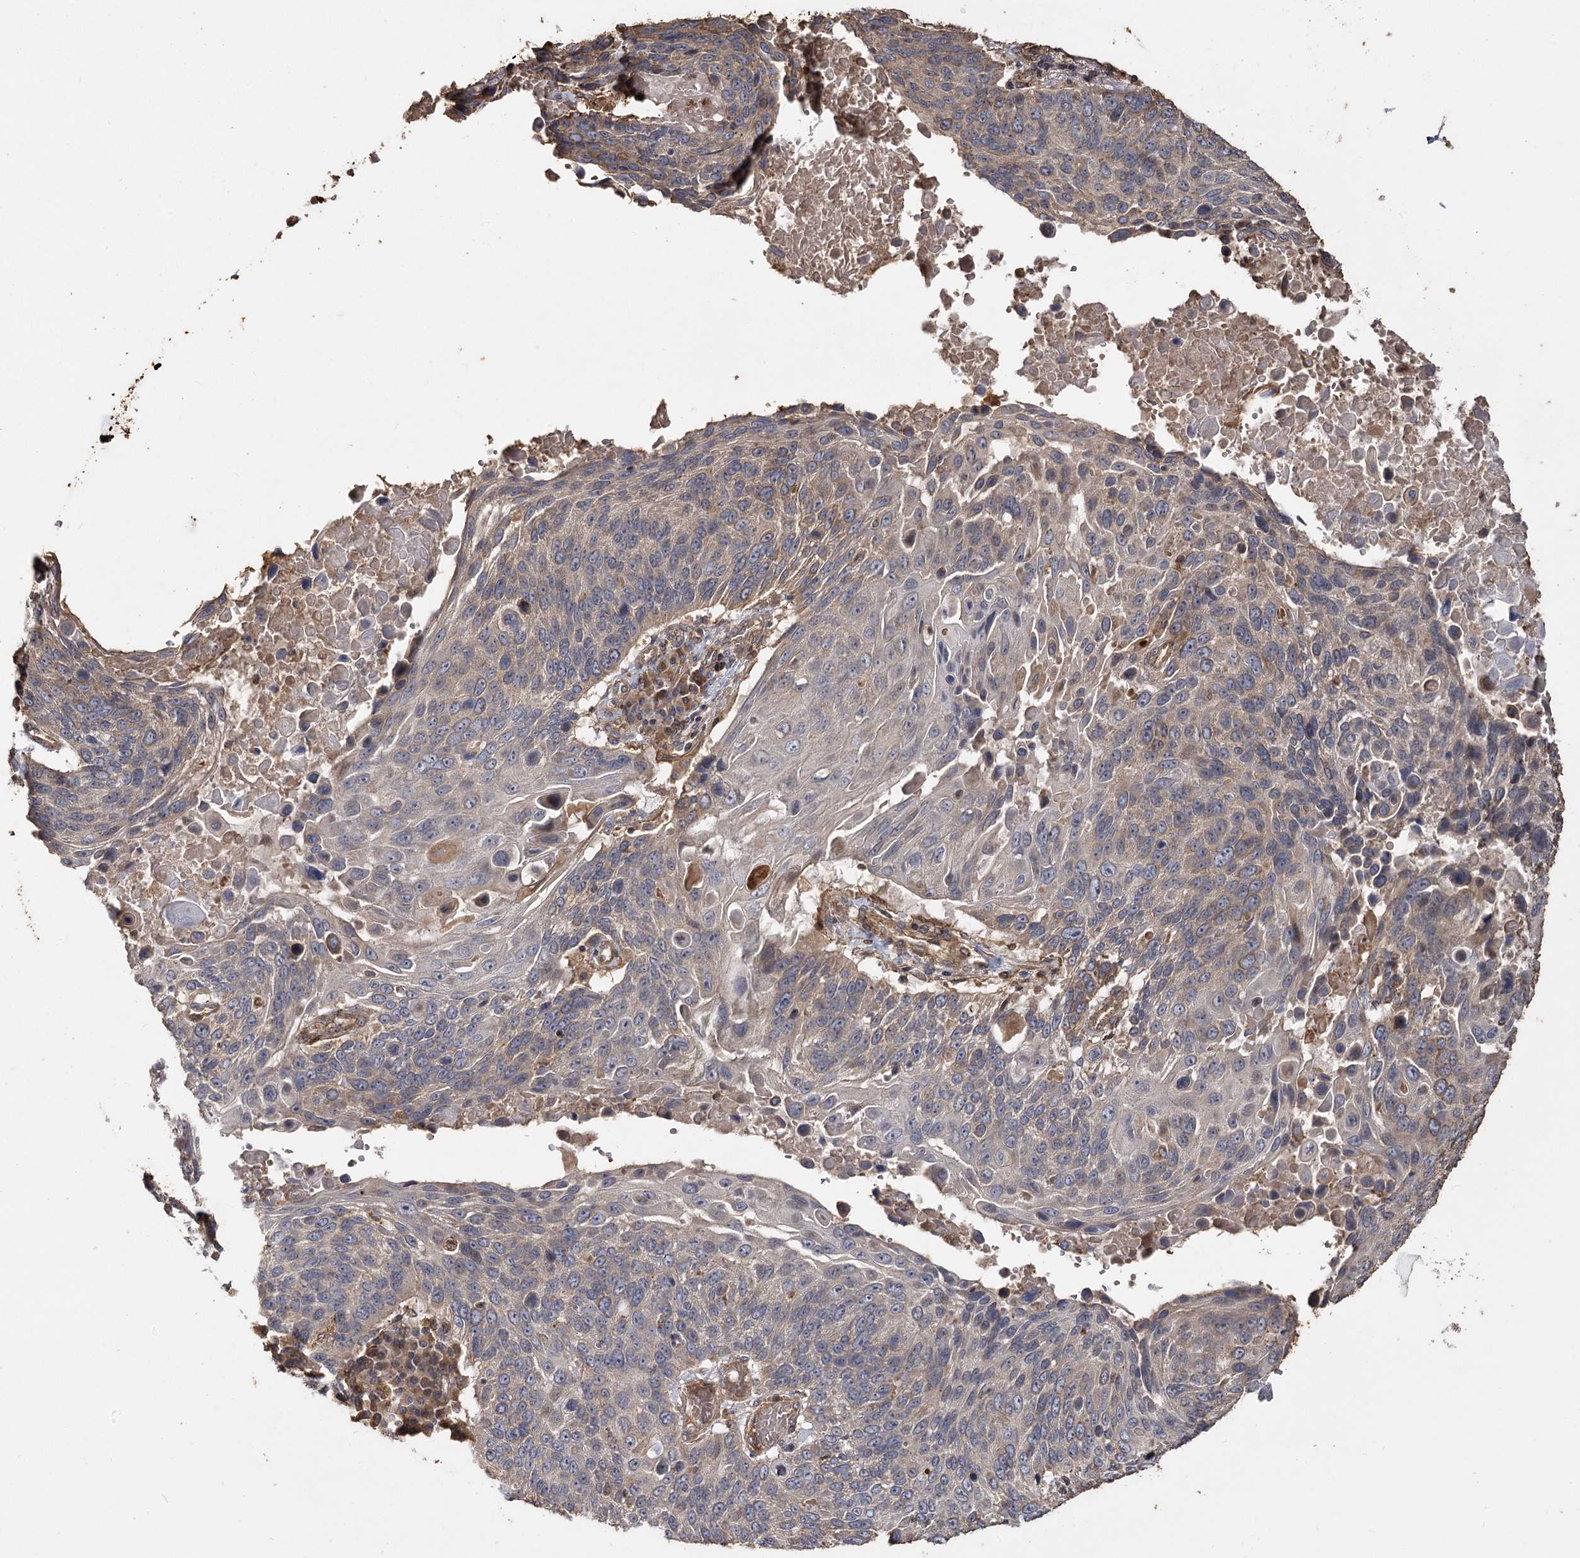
{"staining": {"intensity": "weak", "quantity": "25%-75%", "location": "cytoplasmic/membranous"}, "tissue": "lung cancer", "cell_type": "Tumor cells", "image_type": "cancer", "snomed": [{"axis": "morphology", "description": "Squamous cell carcinoma, NOS"}, {"axis": "topography", "description": "Lung"}], "caption": "This micrograph reveals lung squamous cell carcinoma stained with immunohistochemistry to label a protein in brown. The cytoplasmic/membranous of tumor cells show weak positivity for the protein. Nuclei are counter-stained blue.", "gene": "PIK3C2A", "patient": {"sex": "male", "age": 66}}